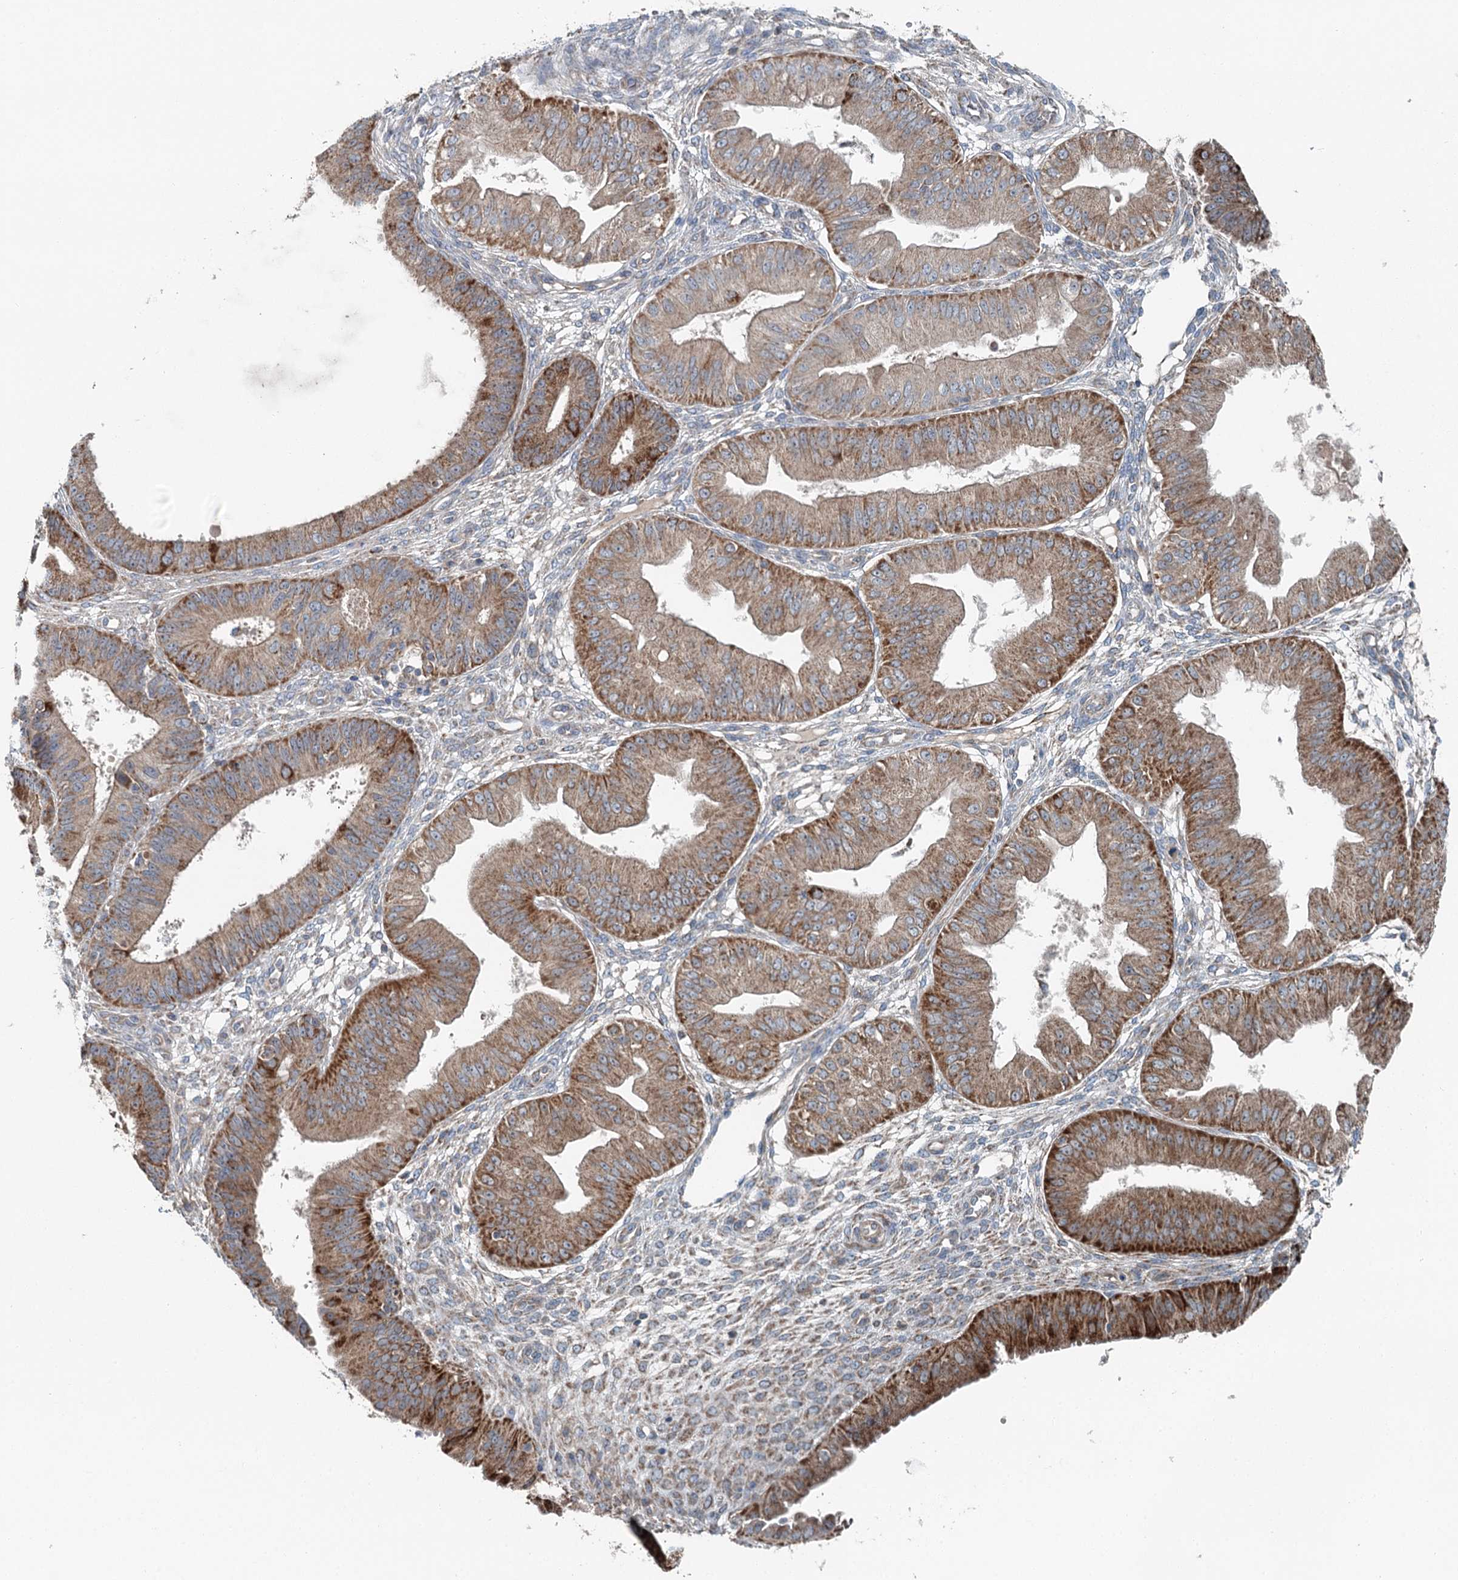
{"staining": {"intensity": "strong", "quantity": "25%-75%", "location": "cytoplasmic/membranous"}, "tissue": "ovarian cancer", "cell_type": "Tumor cells", "image_type": "cancer", "snomed": [{"axis": "morphology", "description": "Carcinoma, endometroid"}, {"axis": "topography", "description": "Appendix"}, {"axis": "topography", "description": "Ovary"}], "caption": "Human endometroid carcinoma (ovarian) stained with a protein marker exhibits strong staining in tumor cells.", "gene": "CHCHD5", "patient": {"sex": "female", "age": 42}}